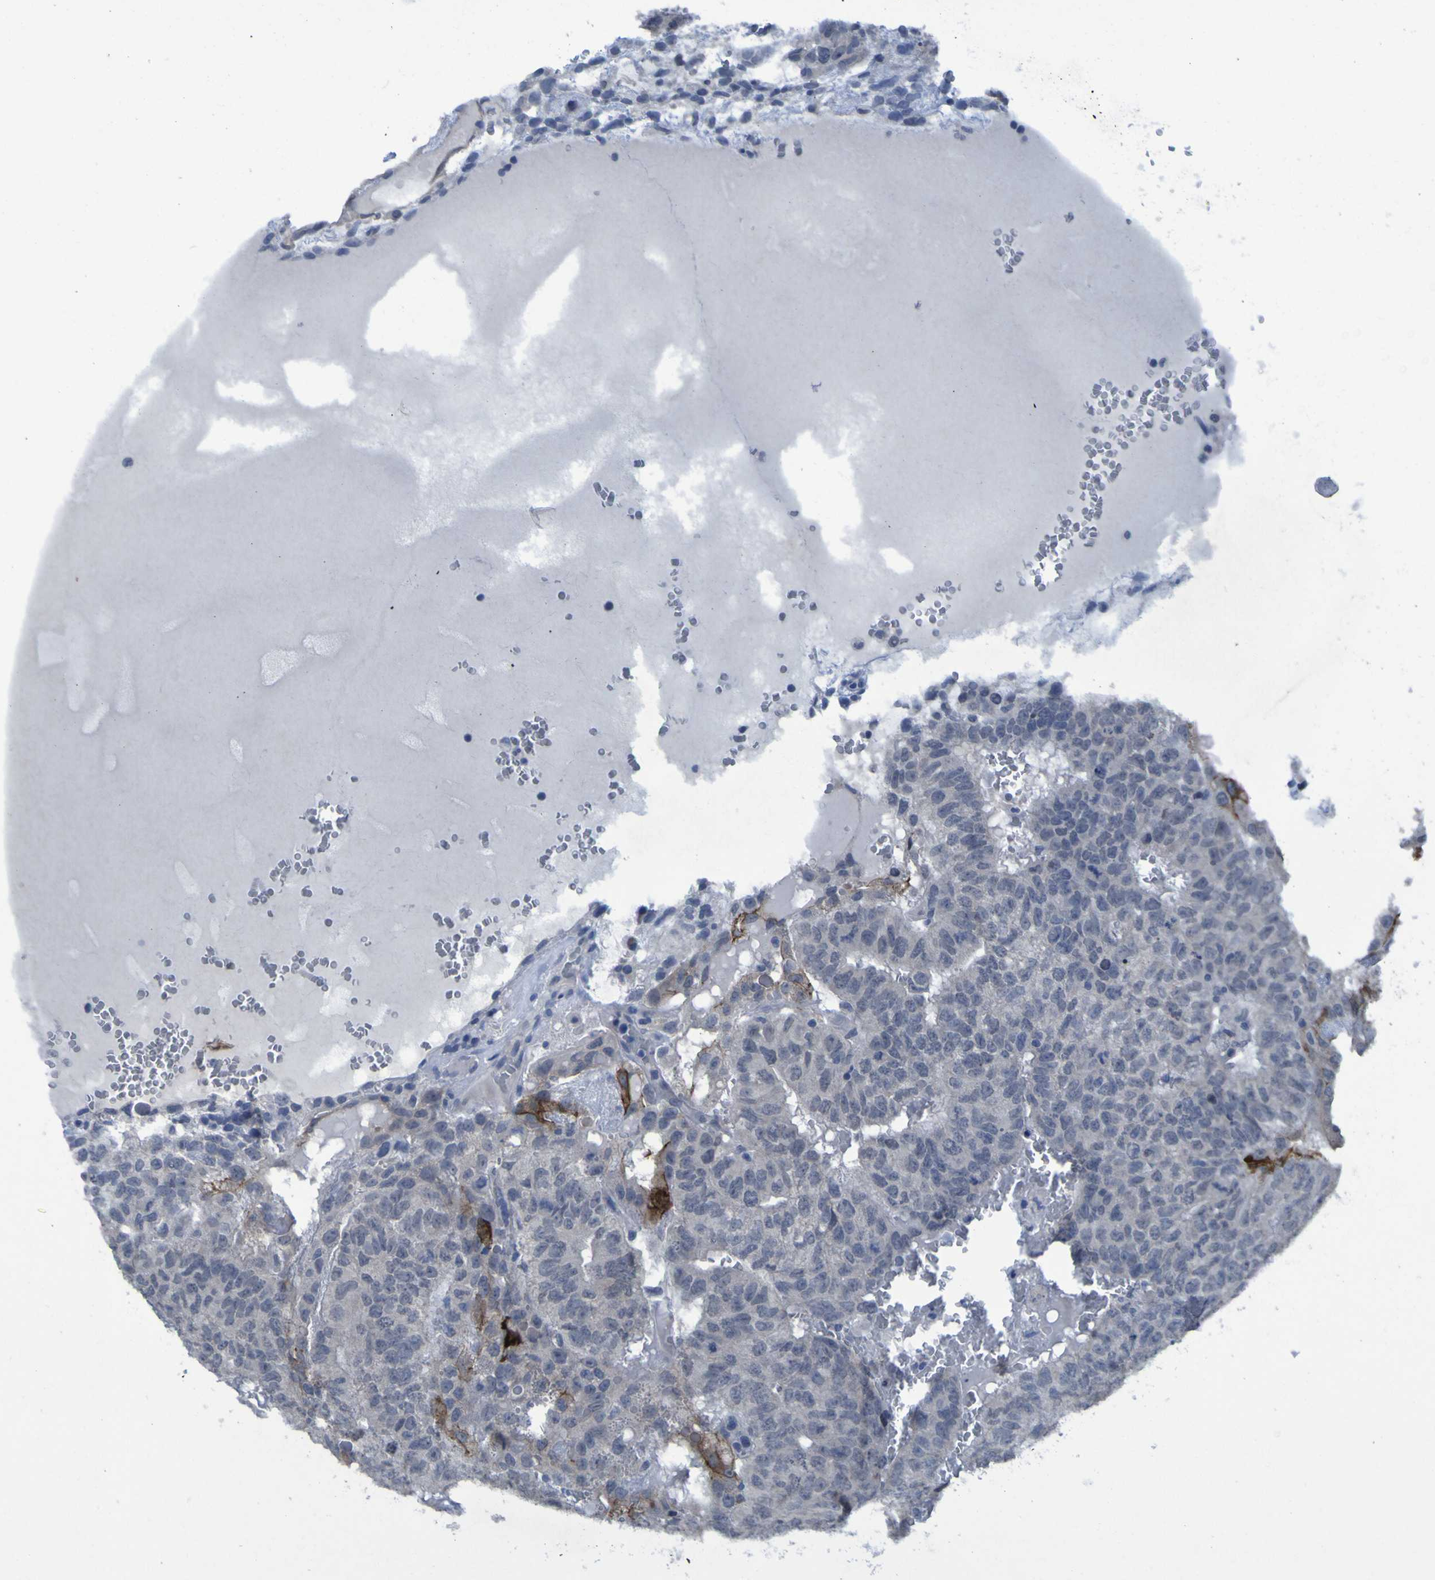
{"staining": {"intensity": "strong", "quantity": "<25%", "location": "cytoplasmic/membranous"}, "tissue": "testis cancer", "cell_type": "Tumor cells", "image_type": "cancer", "snomed": [{"axis": "morphology", "description": "Seminoma, NOS"}, {"axis": "morphology", "description": "Carcinoma, Embryonal, NOS"}, {"axis": "topography", "description": "Testis"}], "caption": "Immunohistochemistry of human testis cancer exhibits medium levels of strong cytoplasmic/membranous expression in approximately <25% of tumor cells.", "gene": "CLDN18", "patient": {"sex": "male", "age": 52}}